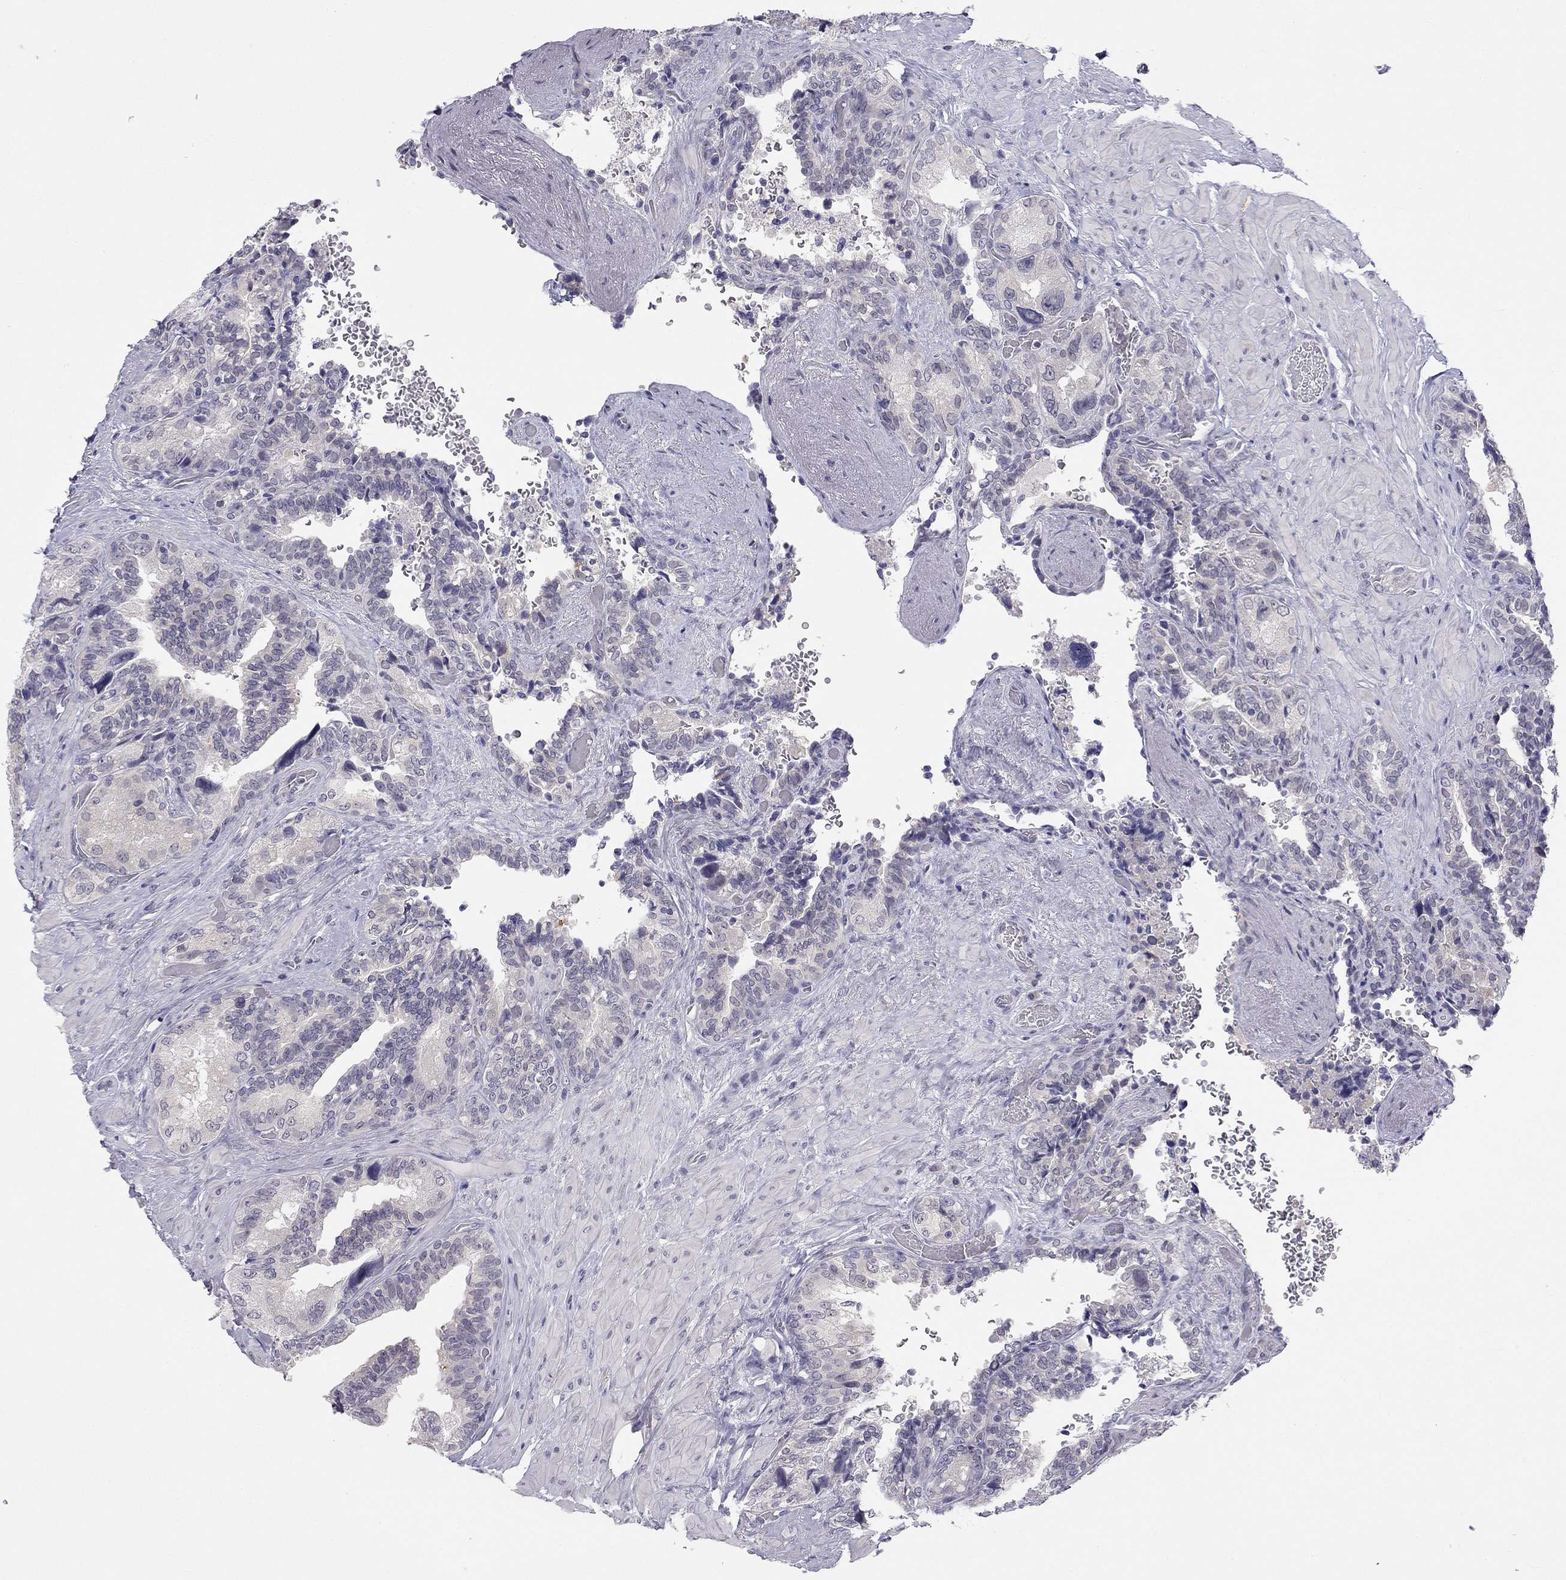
{"staining": {"intensity": "negative", "quantity": "none", "location": "none"}, "tissue": "seminal vesicle", "cell_type": "Glandular cells", "image_type": "normal", "snomed": [{"axis": "morphology", "description": "Normal tissue, NOS"}, {"axis": "topography", "description": "Seminal veicle"}], "caption": "A high-resolution photomicrograph shows immunohistochemistry (IHC) staining of normal seminal vesicle, which shows no significant positivity in glandular cells.", "gene": "C16orf89", "patient": {"sex": "male", "age": 69}}